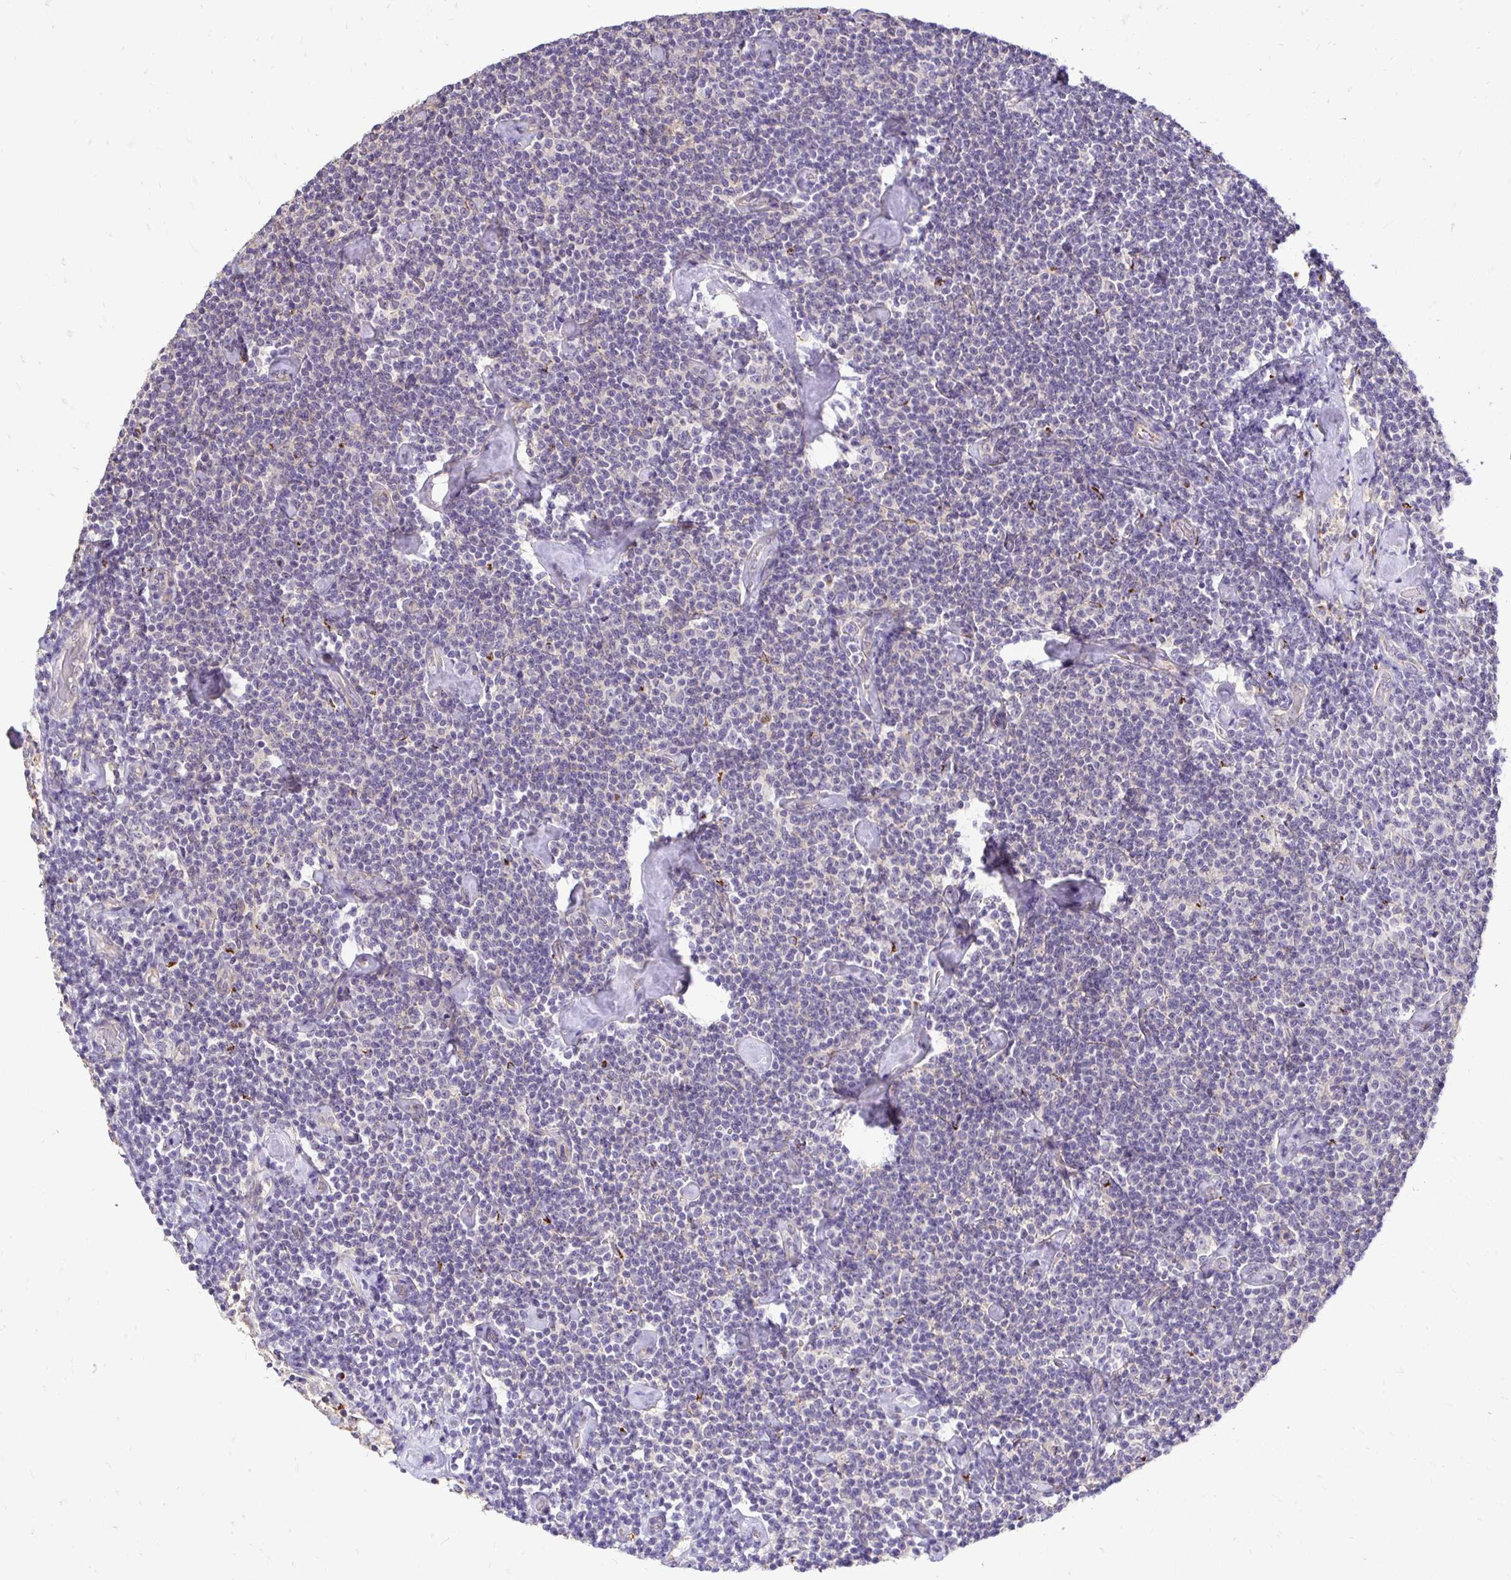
{"staining": {"intensity": "negative", "quantity": "none", "location": "none"}, "tissue": "lymphoma", "cell_type": "Tumor cells", "image_type": "cancer", "snomed": [{"axis": "morphology", "description": "Malignant lymphoma, non-Hodgkin's type, Low grade"}, {"axis": "topography", "description": "Lymph node"}], "caption": "An image of human lymphoma is negative for staining in tumor cells. Nuclei are stained in blue.", "gene": "SLC9A1", "patient": {"sex": "male", "age": 81}}